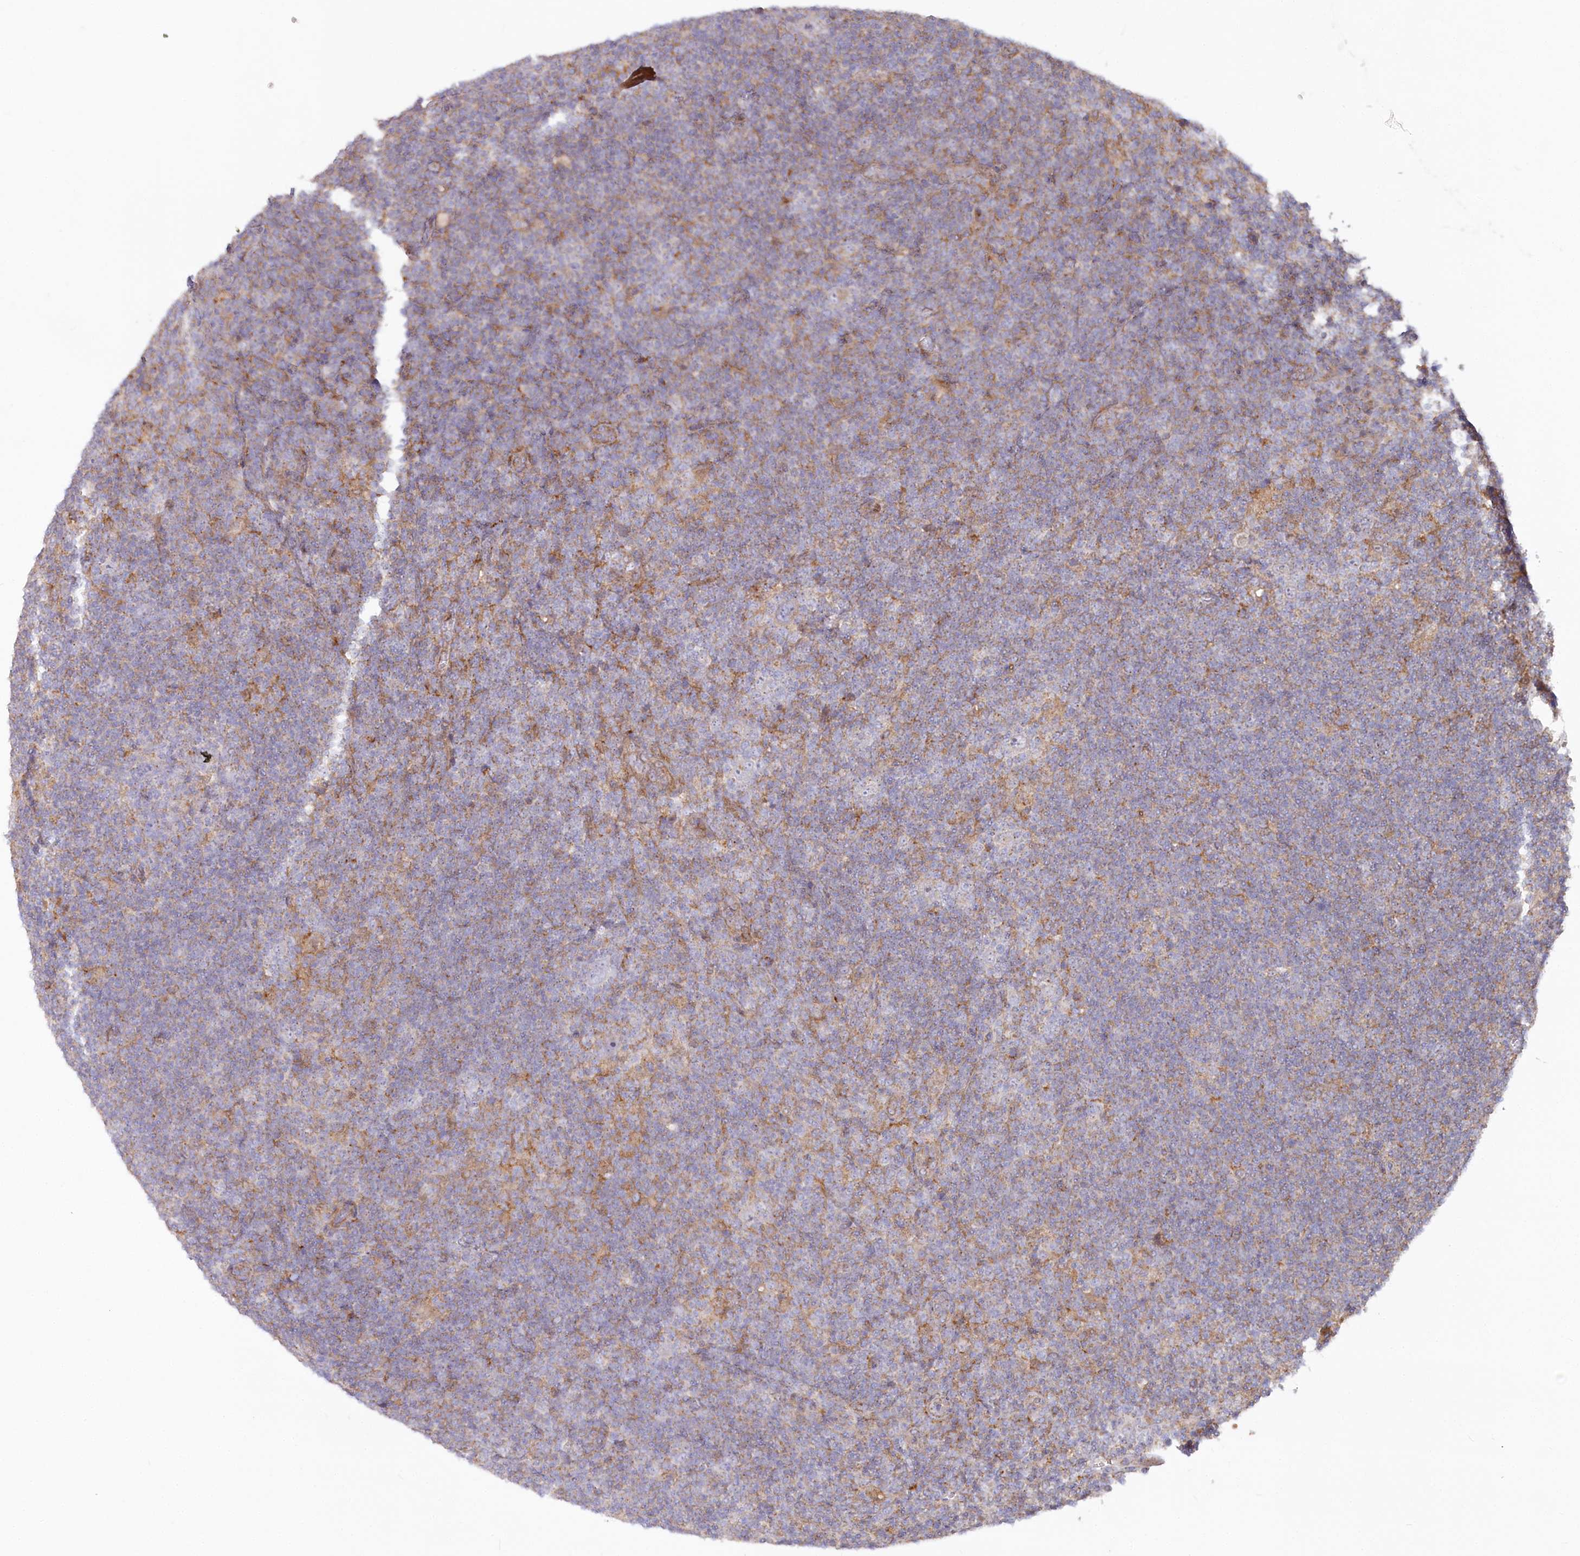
{"staining": {"intensity": "negative", "quantity": "none", "location": "none"}, "tissue": "lymphoma", "cell_type": "Tumor cells", "image_type": "cancer", "snomed": [{"axis": "morphology", "description": "Hodgkin's disease, NOS"}, {"axis": "topography", "description": "Lymph node"}], "caption": "Immunohistochemistry micrograph of neoplastic tissue: lymphoma stained with DAB exhibits no significant protein positivity in tumor cells.", "gene": "MTG1", "patient": {"sex": "female", "age": 57}}